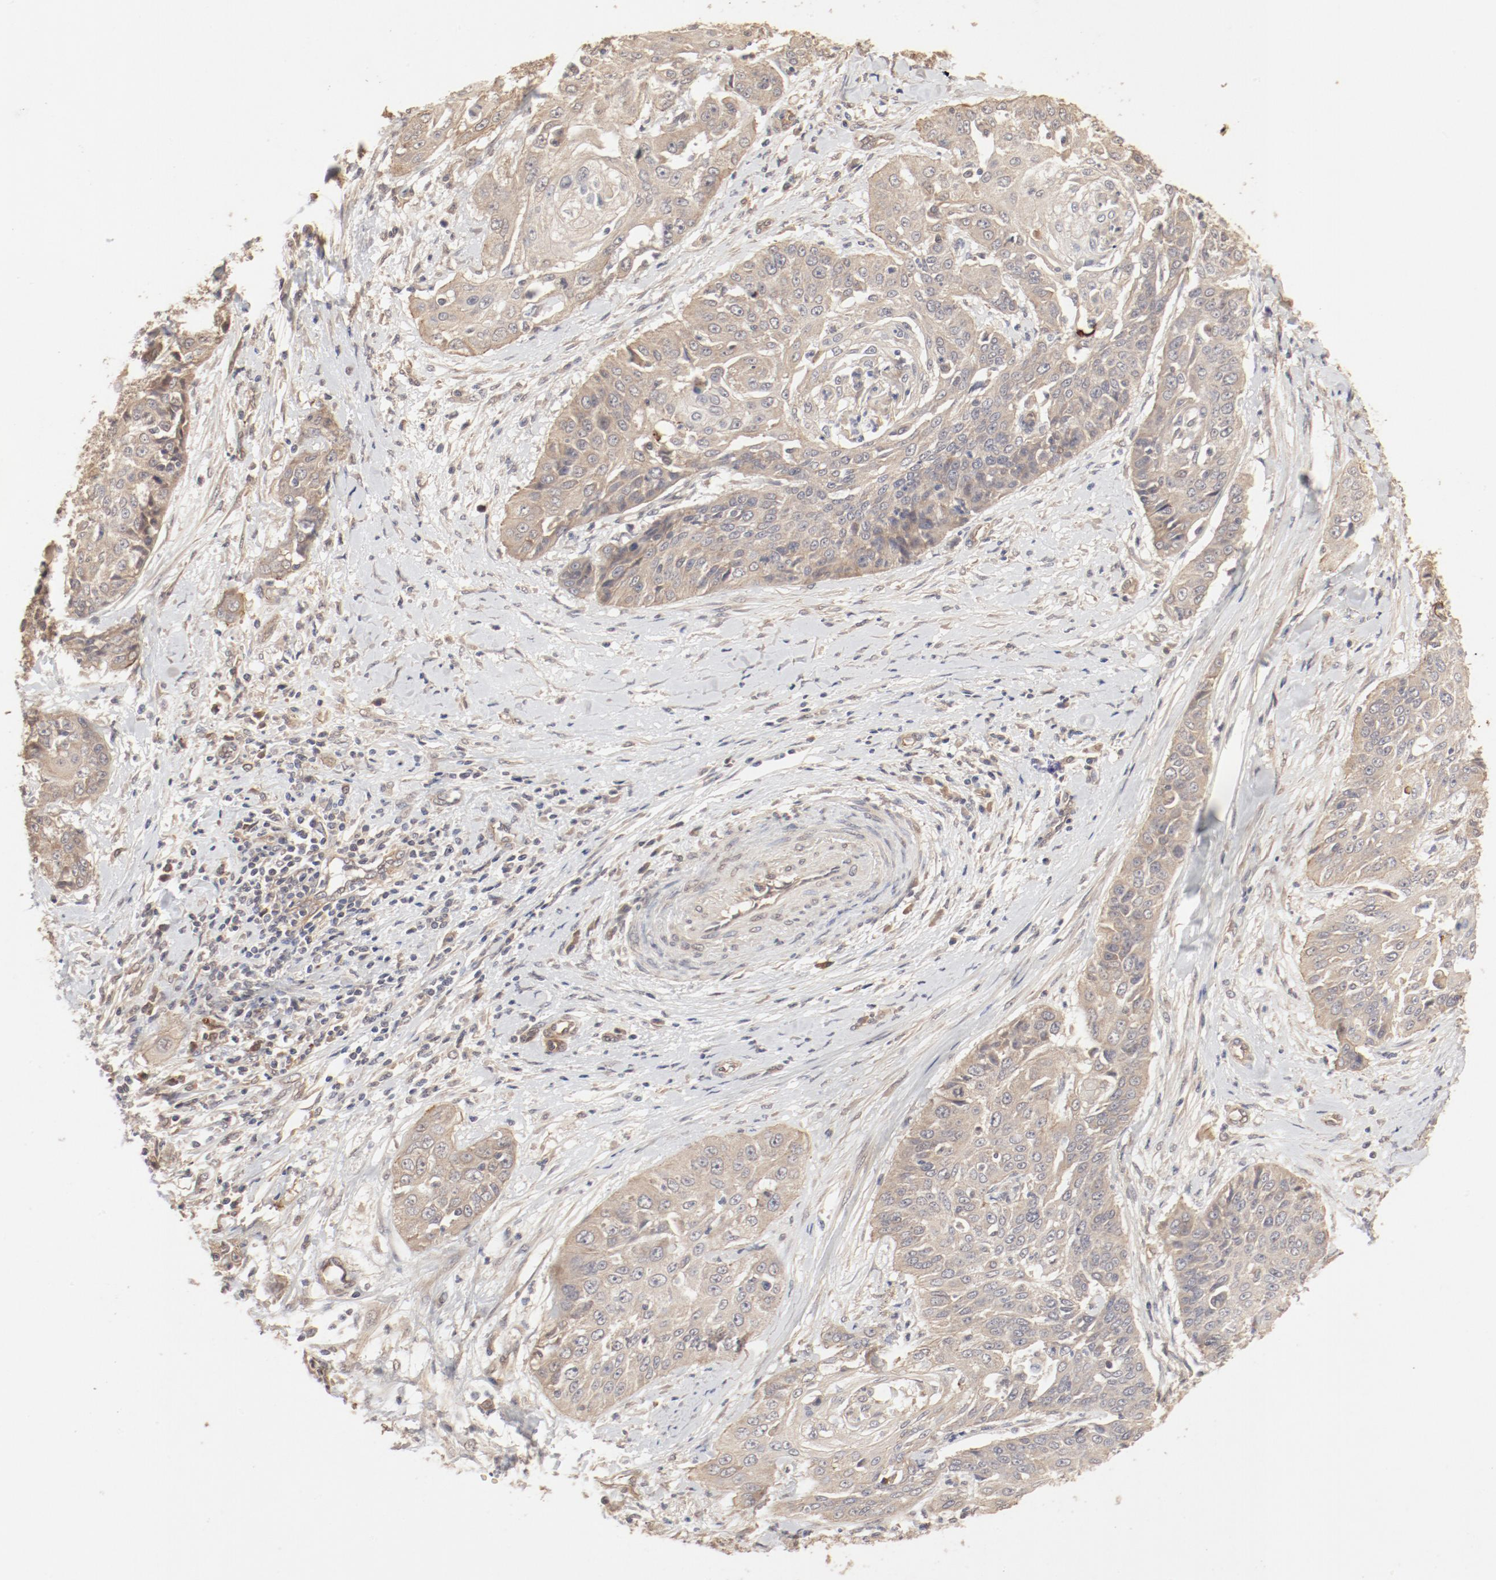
{"staining": {"intensity": "moderate", "quantity": ">75%", "location": "cytoplasmic/membranous"}, "tissue": "cervical cancer", "cell_type": "Tumor cells", "image_type": "cancer", "snomed": [{"axis": "morphology", "description": "Squamous cell carcinoma, NOS"}, {"axis": "topography", "description": "Cervix"}], "caption": "There is medium levels of moderate cytoplasmic/membranous expression in tumor cells of squamous cell carcinoma (cervical), as demonstrated by immunohistochemical staining (brown color).", "gene": "IL3RA", "patient": {"sex": "female", "age": 64}}